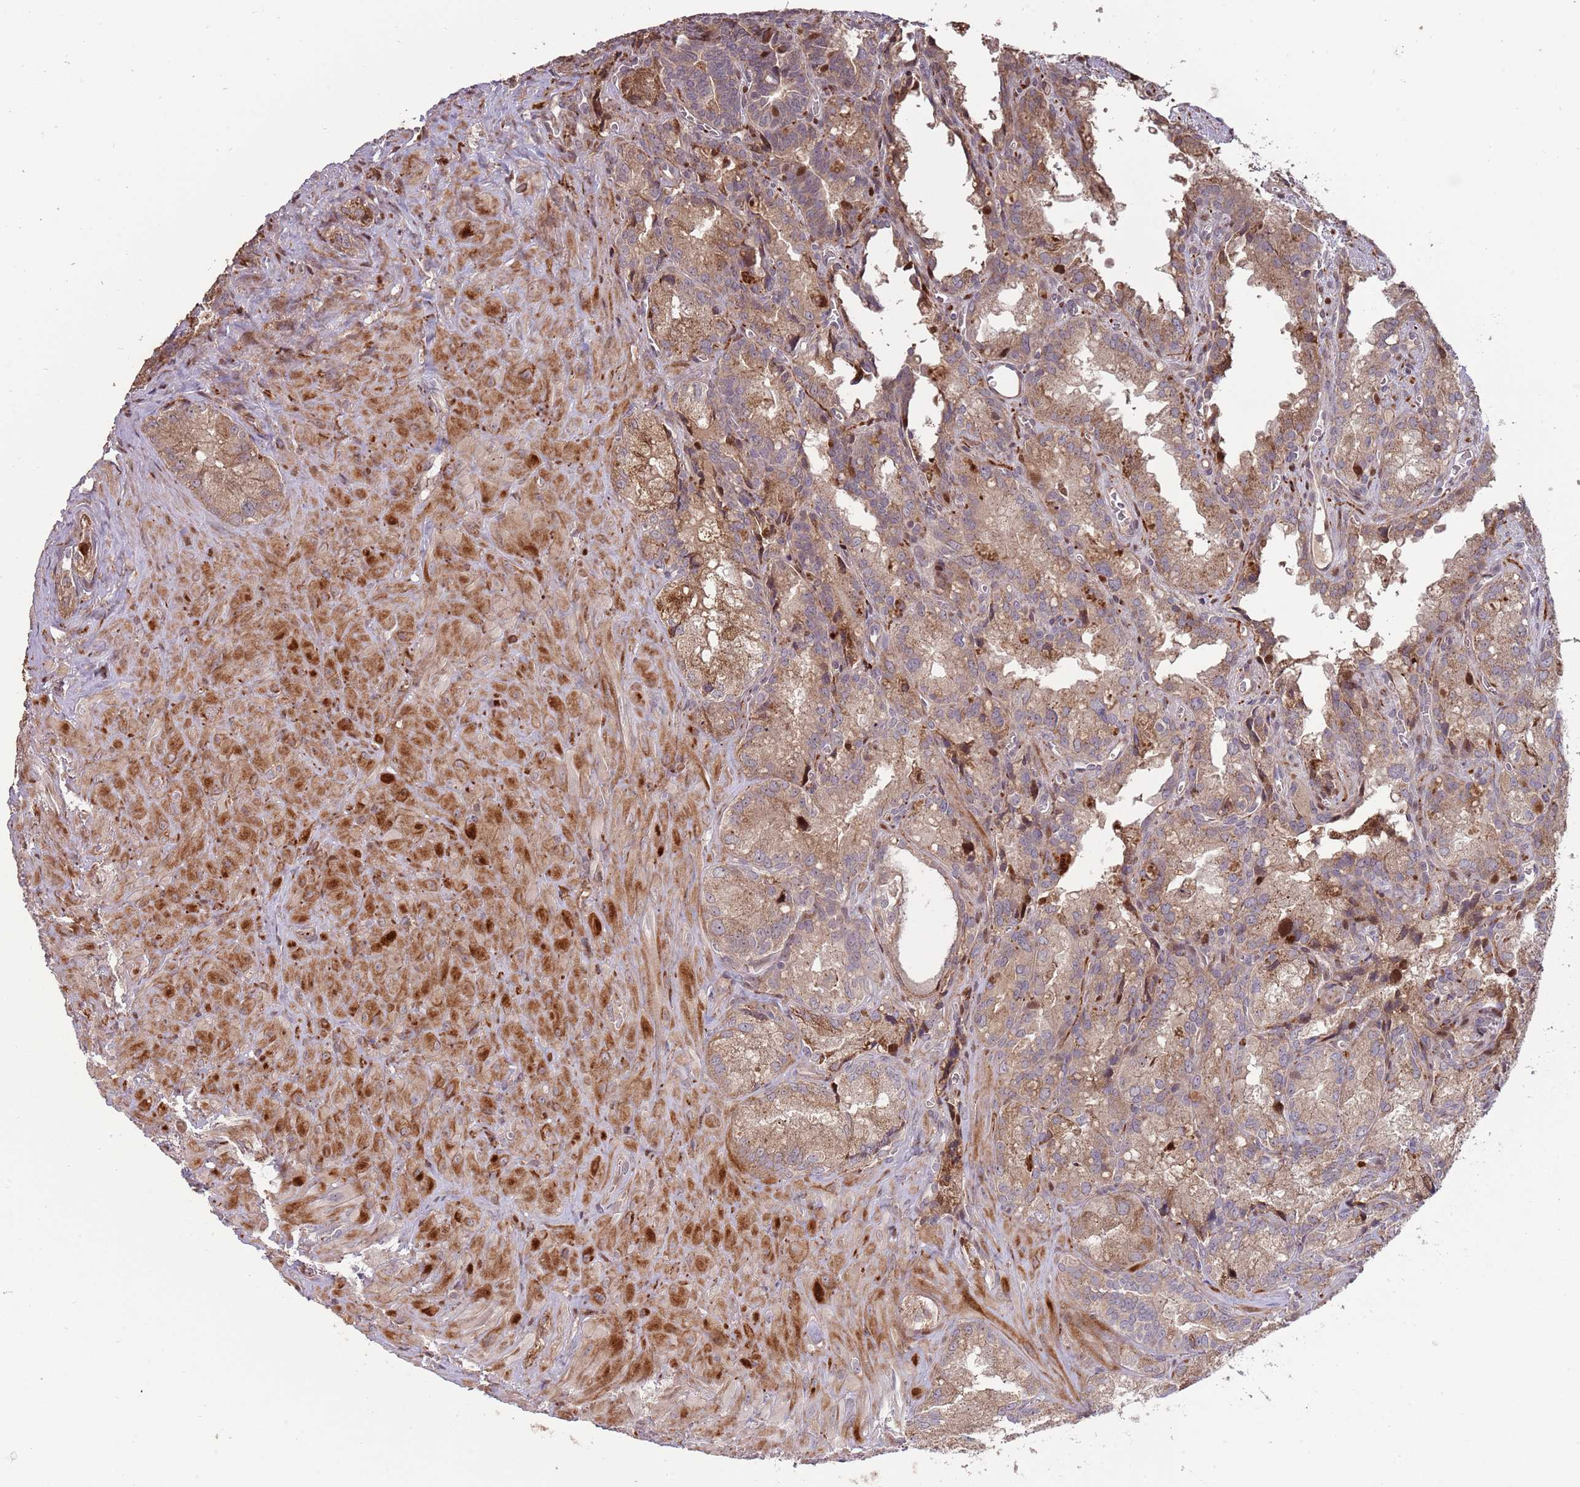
{"staining": {"intensity": "moderate", "quantity": "25%-75%", "location": "cytoplasmic/membranous"}, "tissue": "seminal vesicle", "cell_type": "Glandular cells", "image_type": "normal", "snomed": [{"axis": "morphology", "description": "Normal tissue, NOS"}, {"axis": "topography", "description": "Seminal veicle"}], "caption": "A brown stain shows moderate cytoplasmic/membranous expression of a protein in glandular cells of unremarkable seminal vesicle. The staining is performed using DAB brown chromogen to label protein expression. The nuclei are counter-stained blue using hematoxylin.", "gene": "SYNDIG1L", "patient": {"sex": "male", "age": 62}}